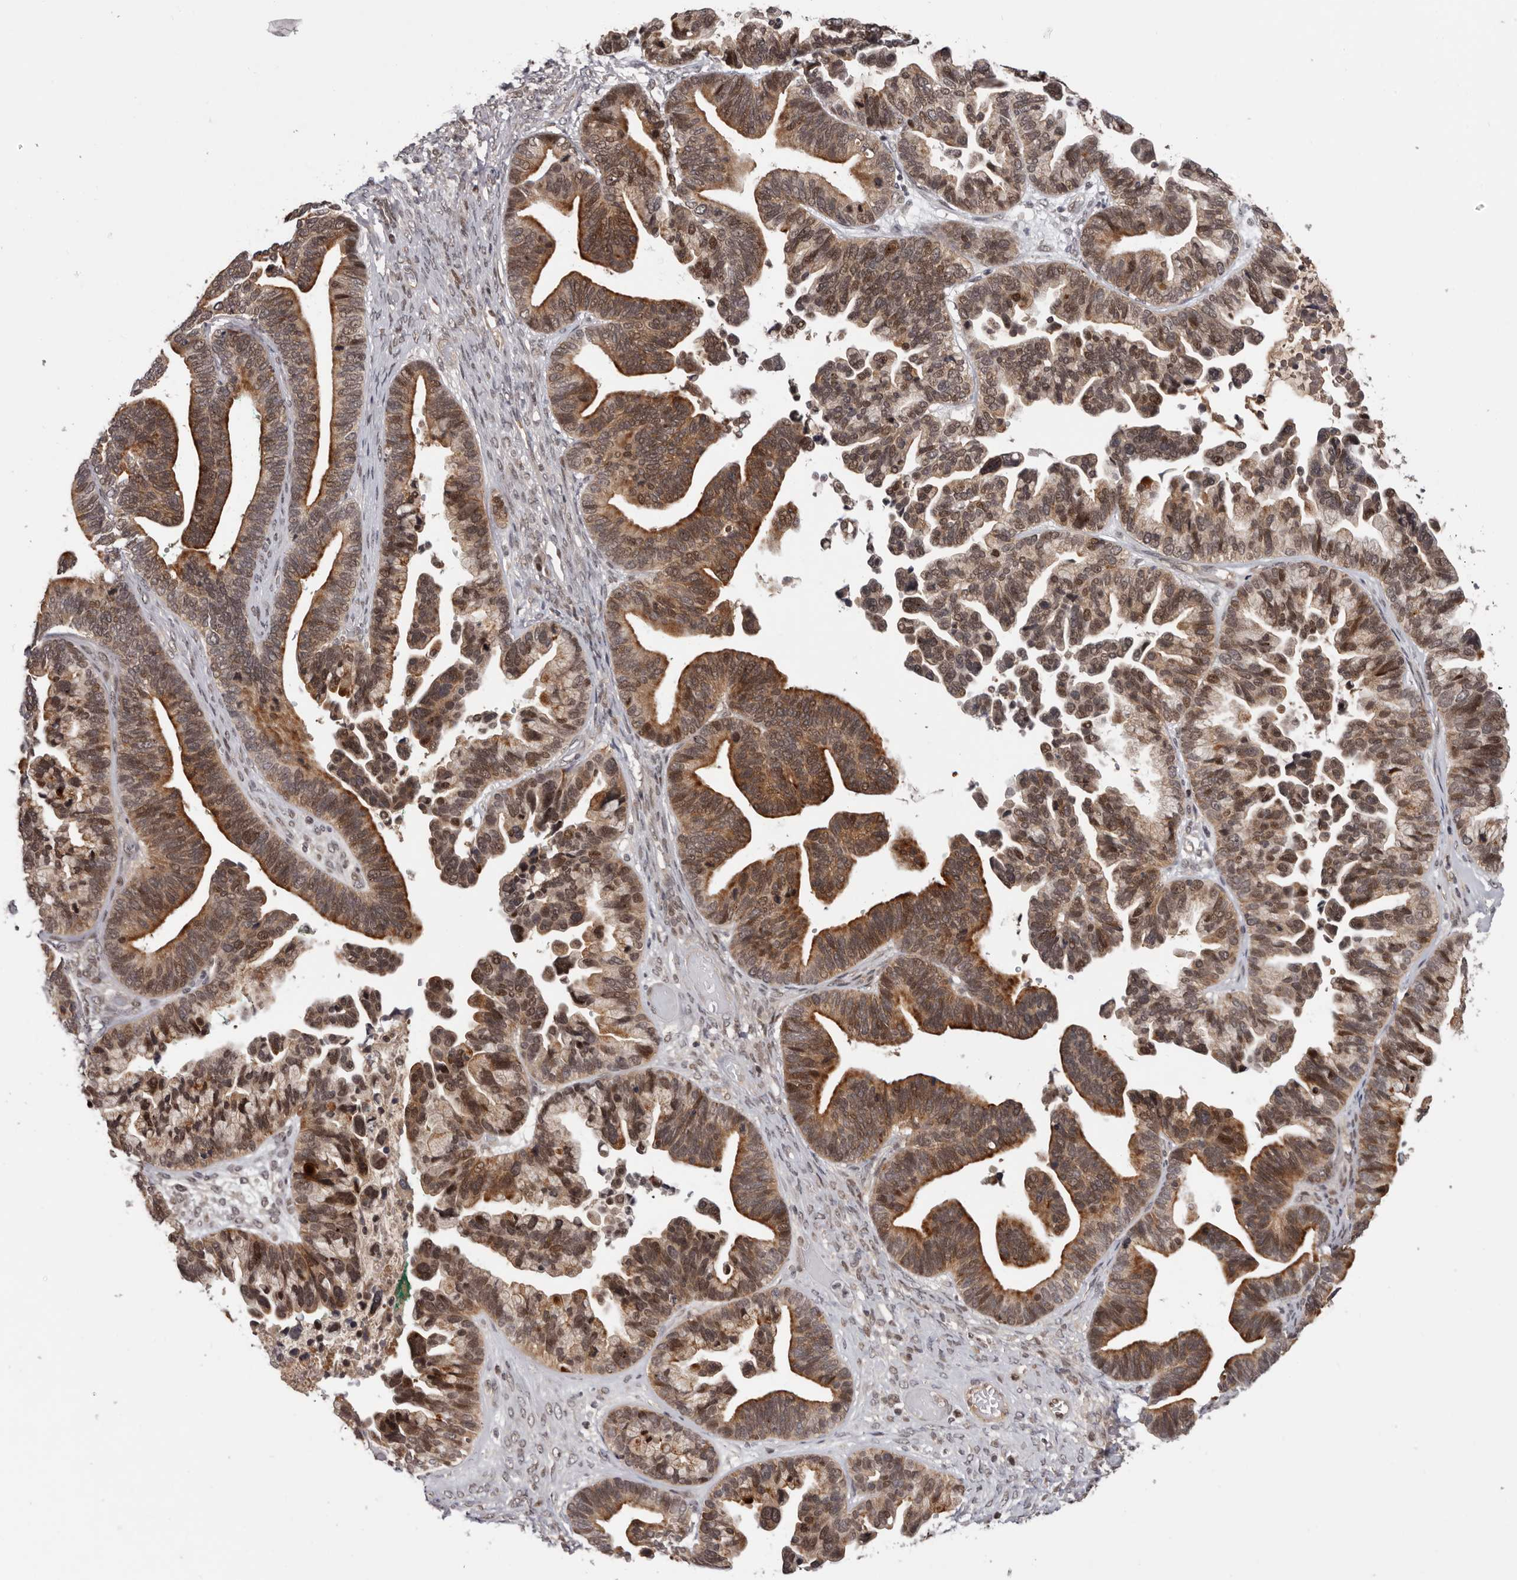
{"staining": {"intensity": "moderate", "quantity": ">75%", "location": "cytoplasmic/membranous,nuclear"}, "tissue": "ovarian cancer", "cell_type": "Tumor cells", "image_type": "cancer", "snomed": [{"axis": "morphology", "description": "Cystadenocarcinoma, serous, NOS"}, {"axis": "topography", "description": "Ovary"}], "caption": "Ovarian cancer (serous cystadenocarcinoma) stained for a protein exhibits moderate cytoplasmic/membranous and nuclear positivity in tumor cells. (DAB (3,3'-diaminobenzidine) IHC, brown staining for protein, blue staining for nuclei).", "gene": "TBX5", "patient": {"sex": "female", "age": 56}}